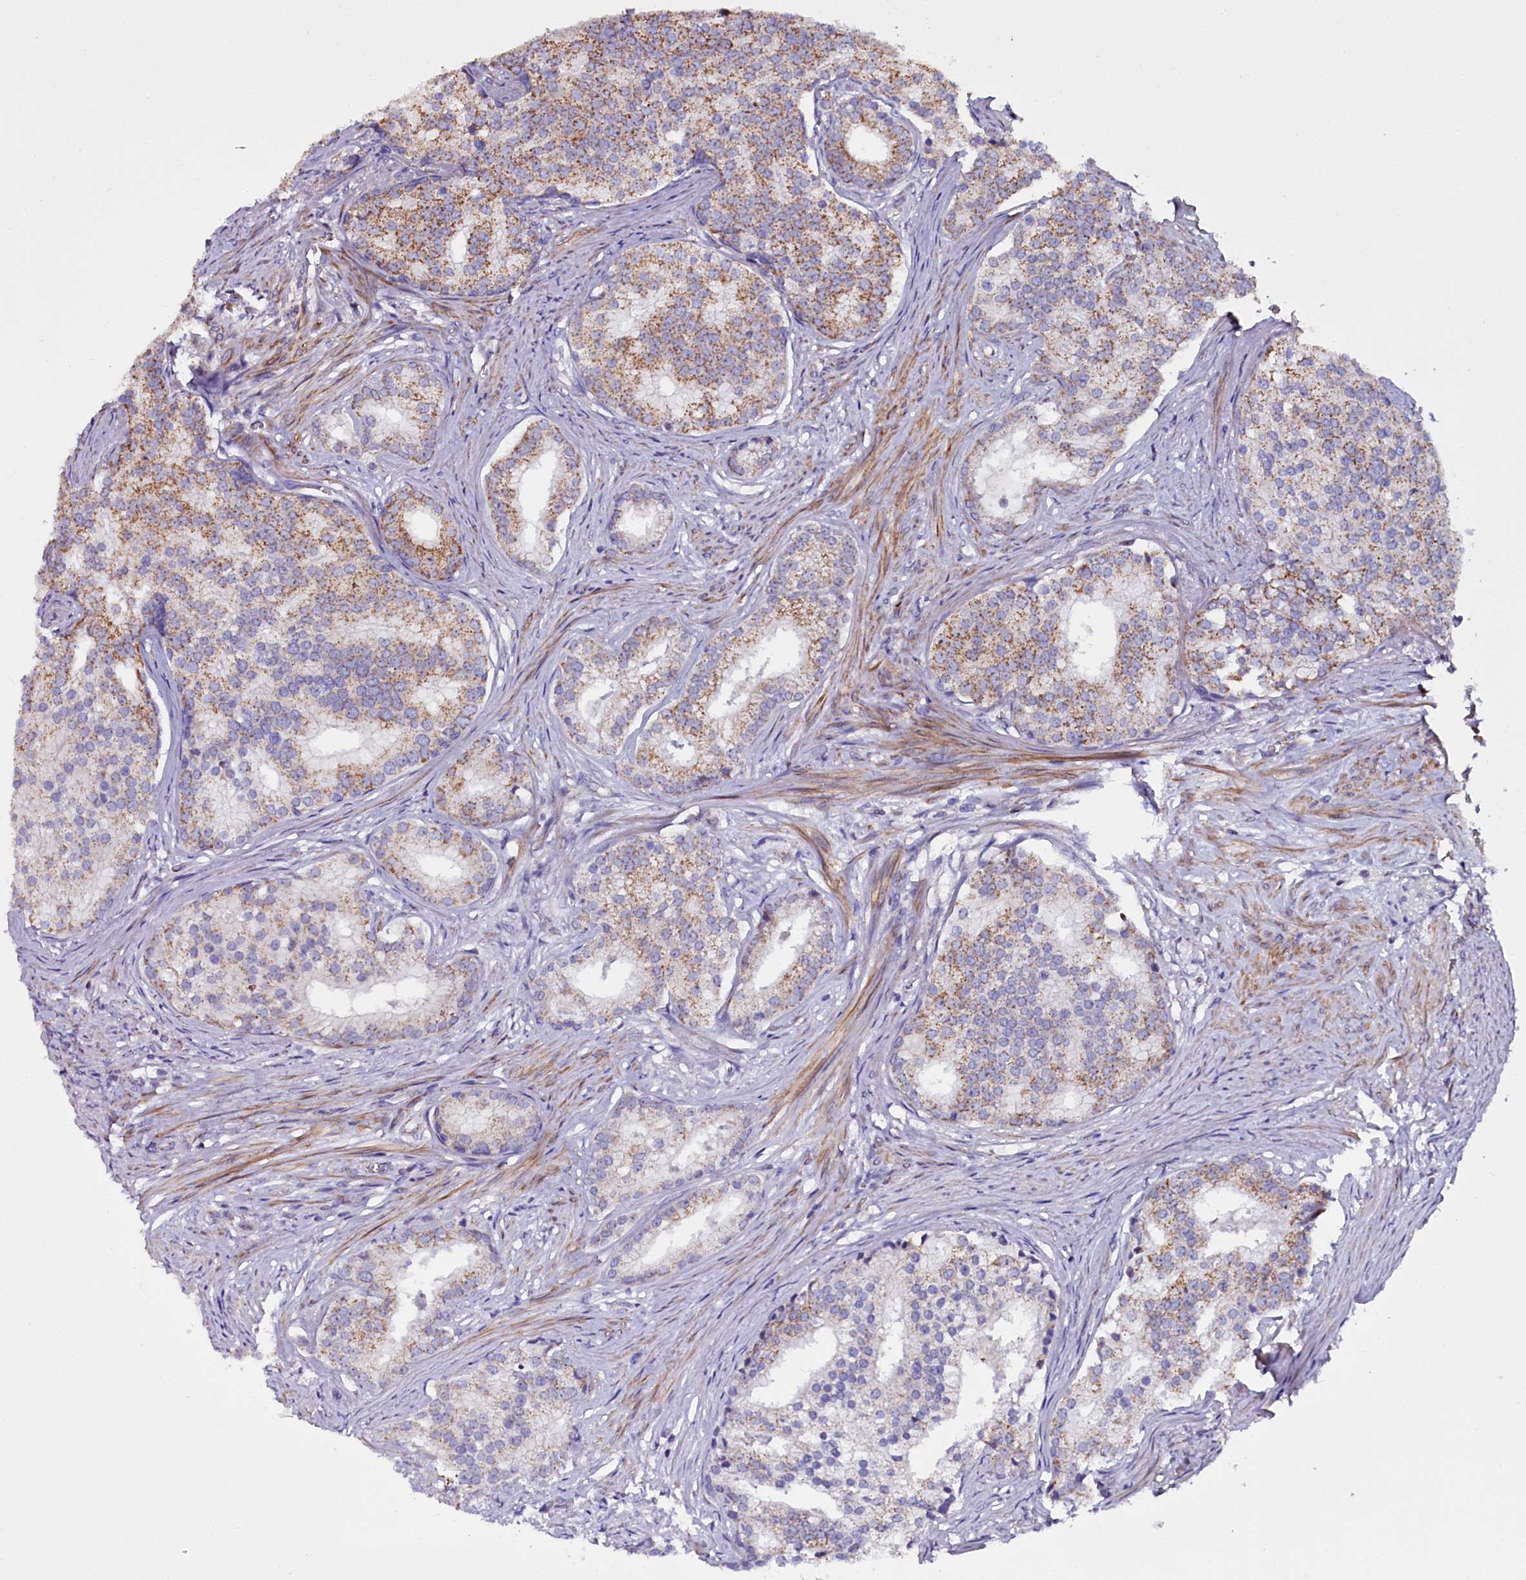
{"staining": {"intensity": "moderate", "quantity": "25%-75%", "location": "cytoplasmic/membranous"}, "tissue": "prostate cancer", "cell_type": "Tumor cells", "image_type": "cancer", "snomed": [{"axis": "morphology", "description": "Adenocarcinoma, Low grade"}, {"axis": "topography", "description": "Prostate"}], "caption": "The immunohistochemical stain highlights moderate cytoplasmic/membranous staining in tumor cells of prostate cancer (low-grade adenocarcinoma) tissue. The protein of interest is stained brown, and the nuclei are stained in blue (DAB (3,3'-diaminobenzidine) IHC with brightfield microscopy, high magnification).", "gene": "NAA80", "patient": {"sex": "male", "age": 71}}